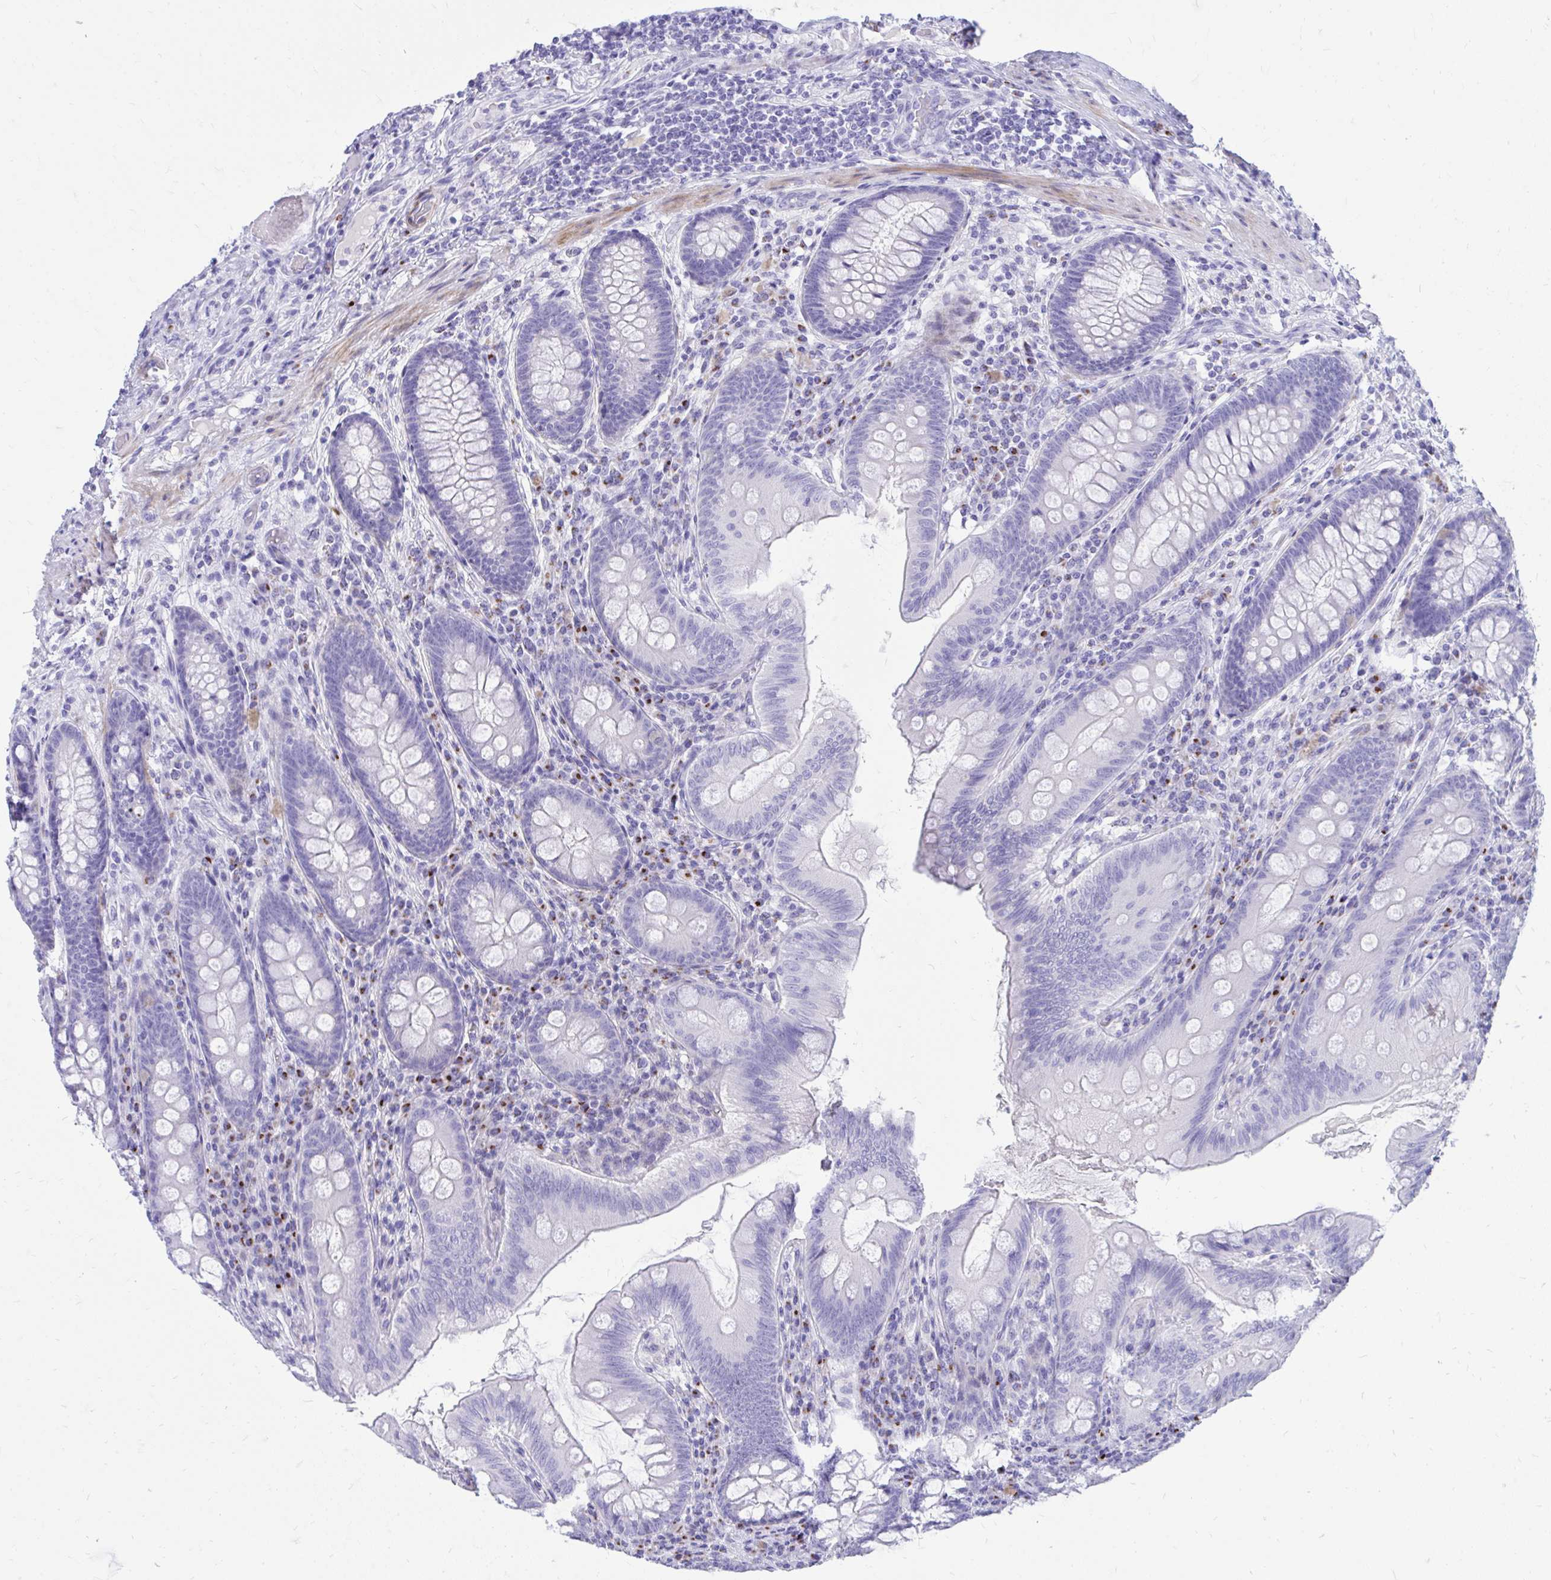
{"staining": {"intensity": "negative", "quantity": "none", "location": "none"}, "tissue": "appendix", "cell_type": "Glandular cells", "image_type": "normal", "snomed": [{"axis": "morphology", "description": "Normal tissue, NOS"}, {"axis": "topography", "description": "Appendix"}], "caption": "Image shows no significant protein positivity in glandular cells of unremarkable appendix. (Brightfield microscopy of DAB immunohistochemistry (IHC) at high magnification).", "gene": "ANKDD1B", "patient": {"sex": "male", "age": 71}}